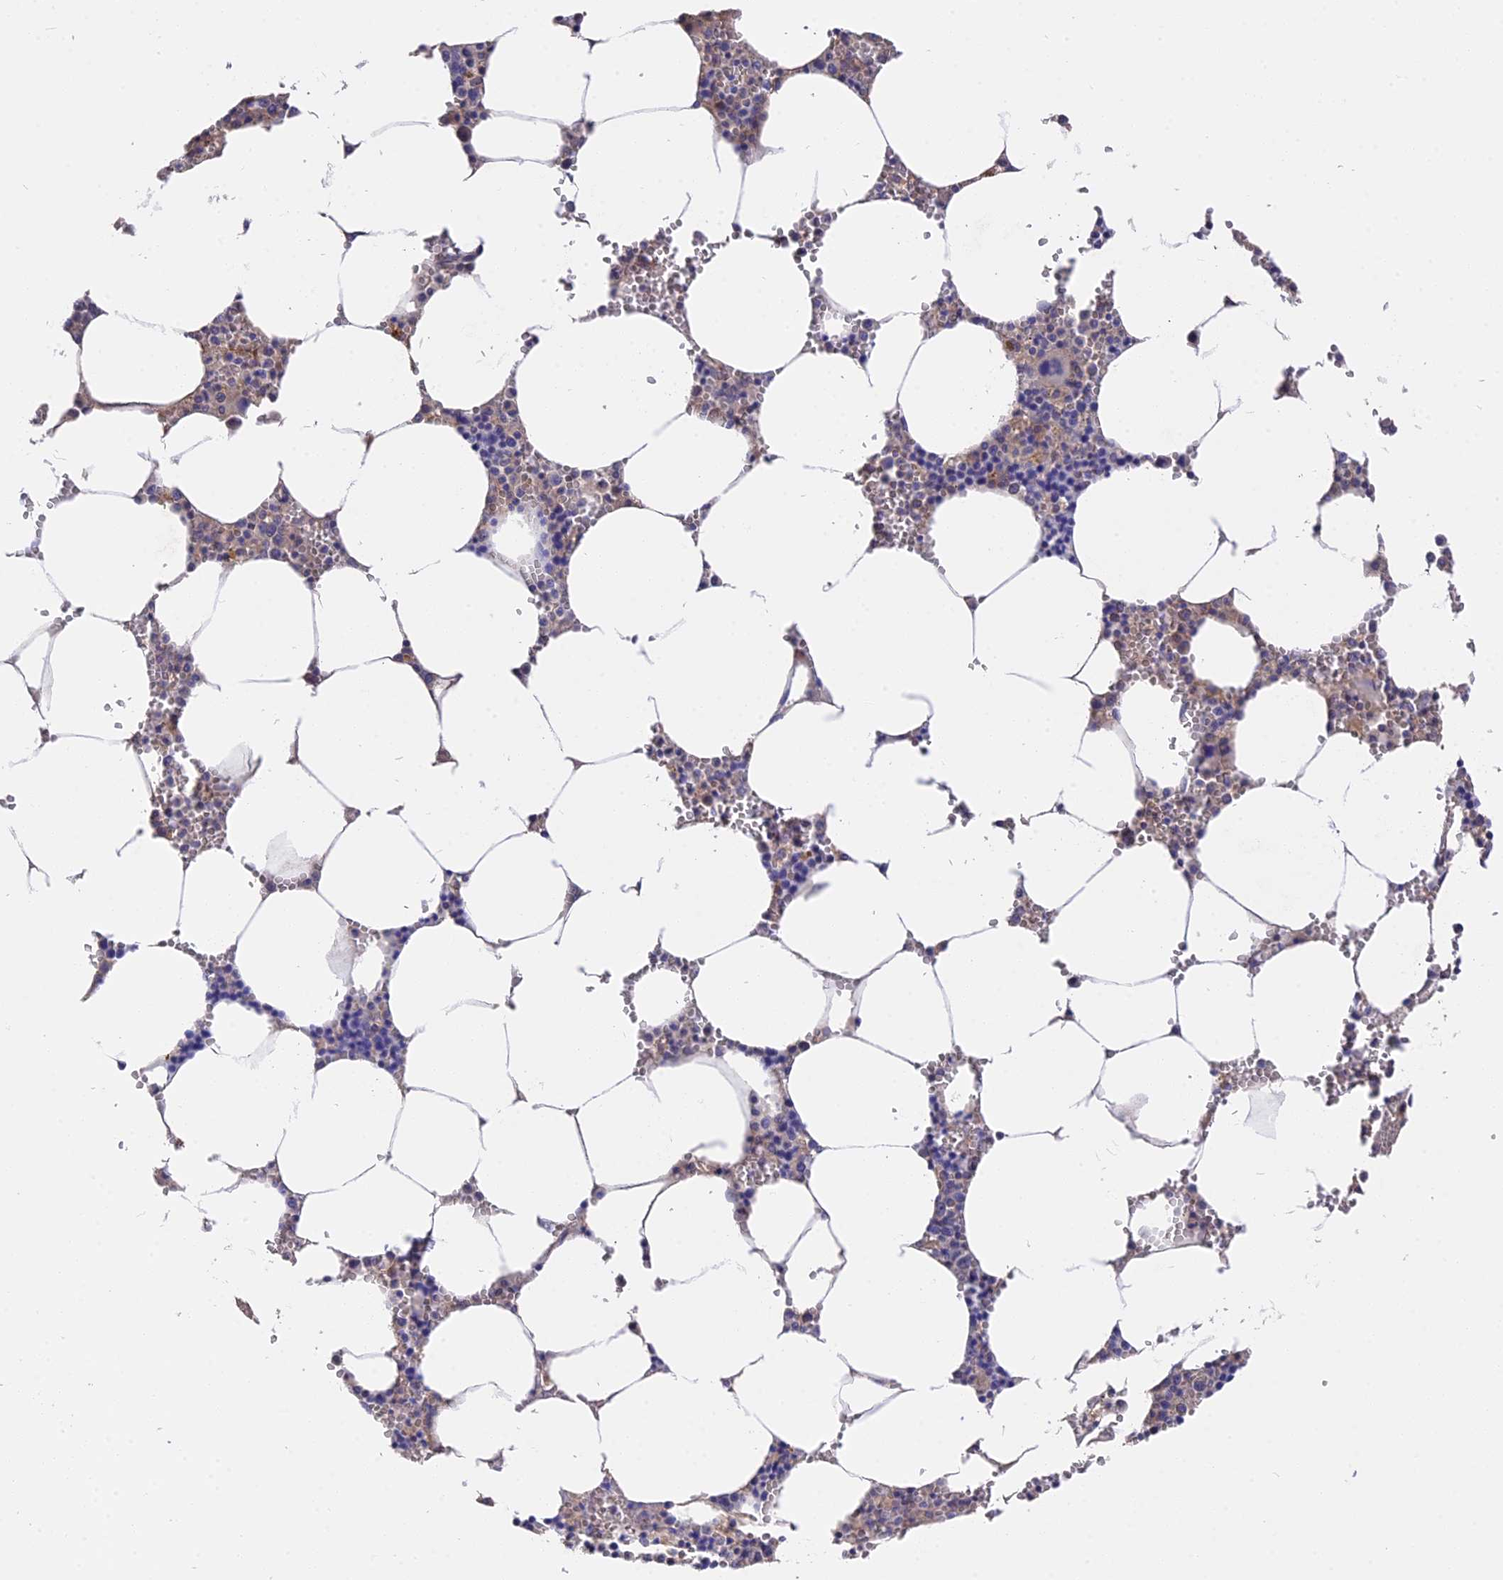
{"staining": {"intensity": "weak", "quantity": "<25%", "location": "cytoplasmic/membranous"}, "tissue": "bone marrow", "cell_type": "Hematopoietic cells", "image_type": "normal", "snomed": [{"axis": "morphology", "description": "Normal tissue, NOS"}, {"axis": "topography", "description": "Bone marrow"}], "caption": "The histopathology image reveals no significant positivity in hematopoietic cells of bone marrow.", "gene": "ZCCHC2", "patient": {"sex": "male", "age": 70}}